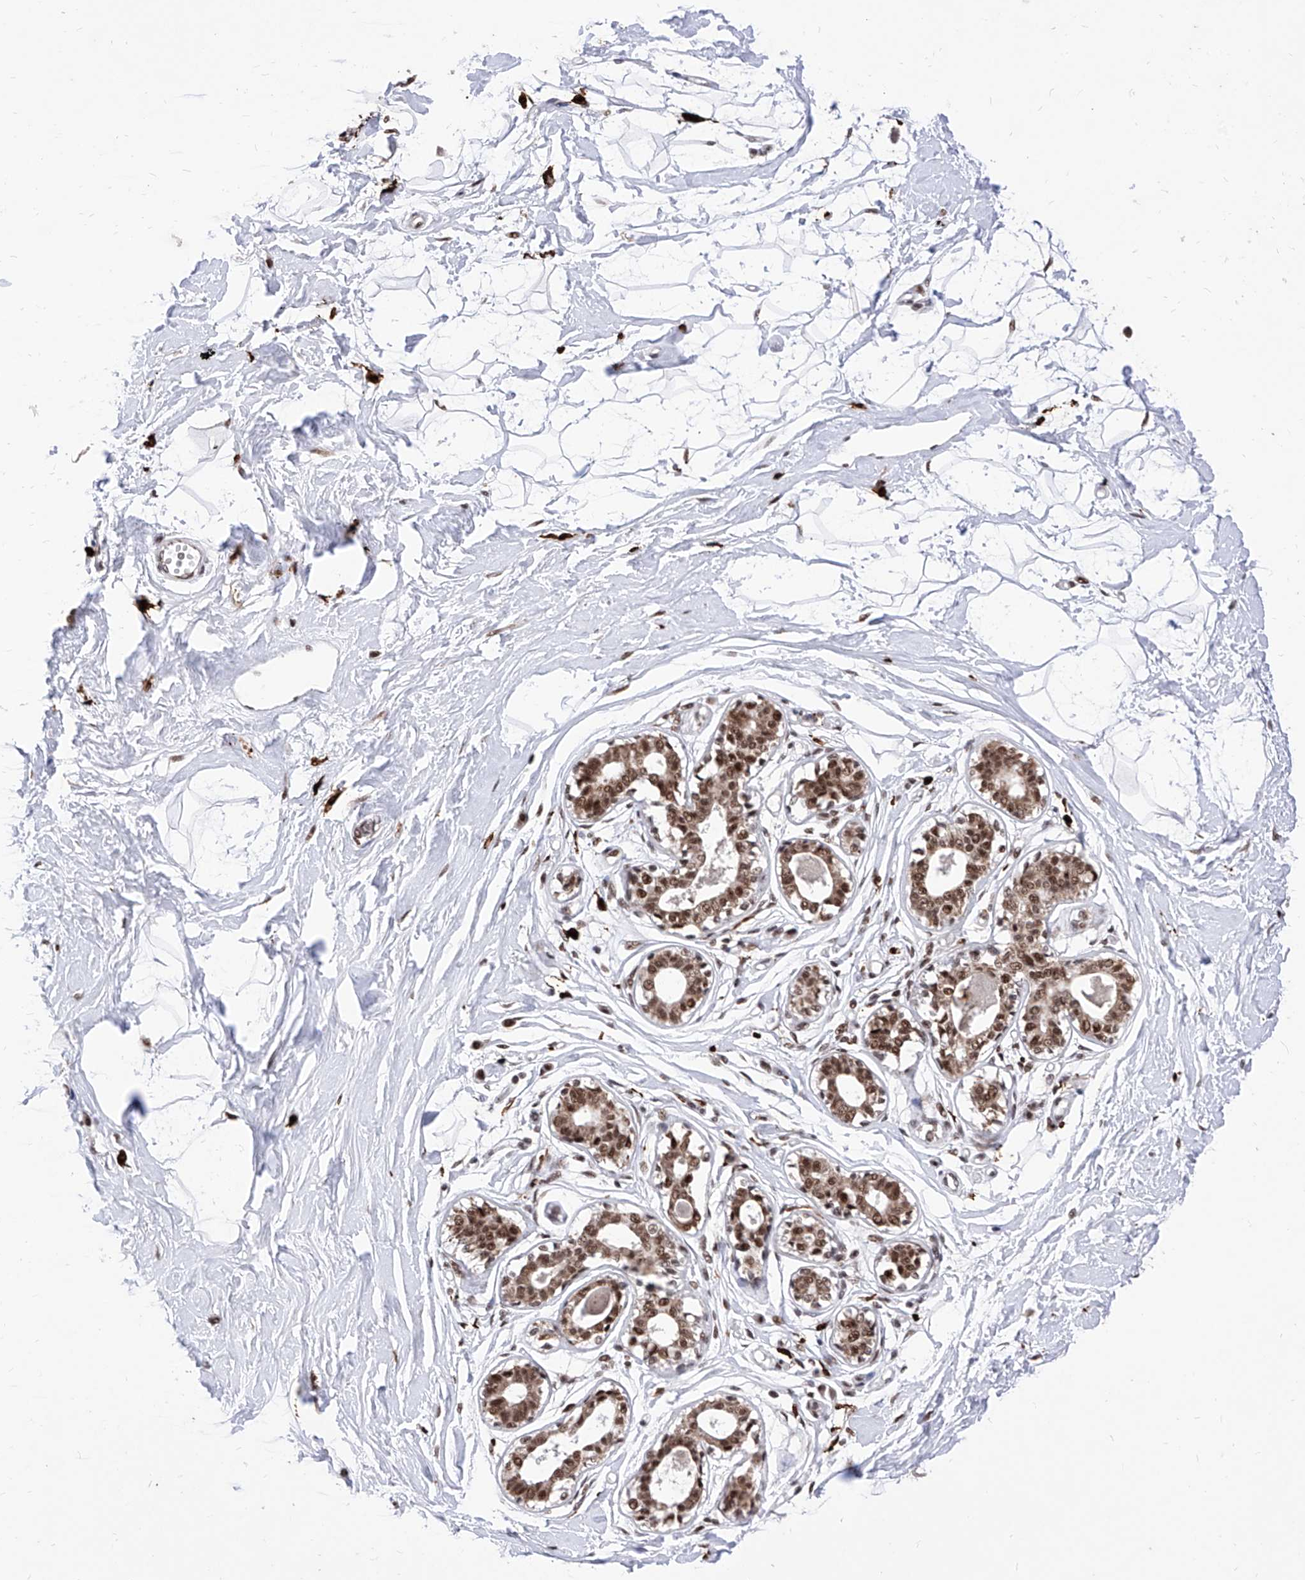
{"staining": {"intensity": "negative", "quantity": "none", "location": "none"}, "tissue": "breast", "cell_type": "Adipocytes", "image_type": "normal", "snomed": [{"axis": "morphology", "description": "Normal tissue, NOS"}, {"axis": "topography", "description": "Breast"}], "caption": "Histopathology image shows no protein staining in adipocytes of benign breast. (DAB (3,3'-diaminobenzidine) IHC visualized using brightfield microscopy, high magnification).", "gene": "PHF5A", "patient": {"sex": "female", "age": 45}}